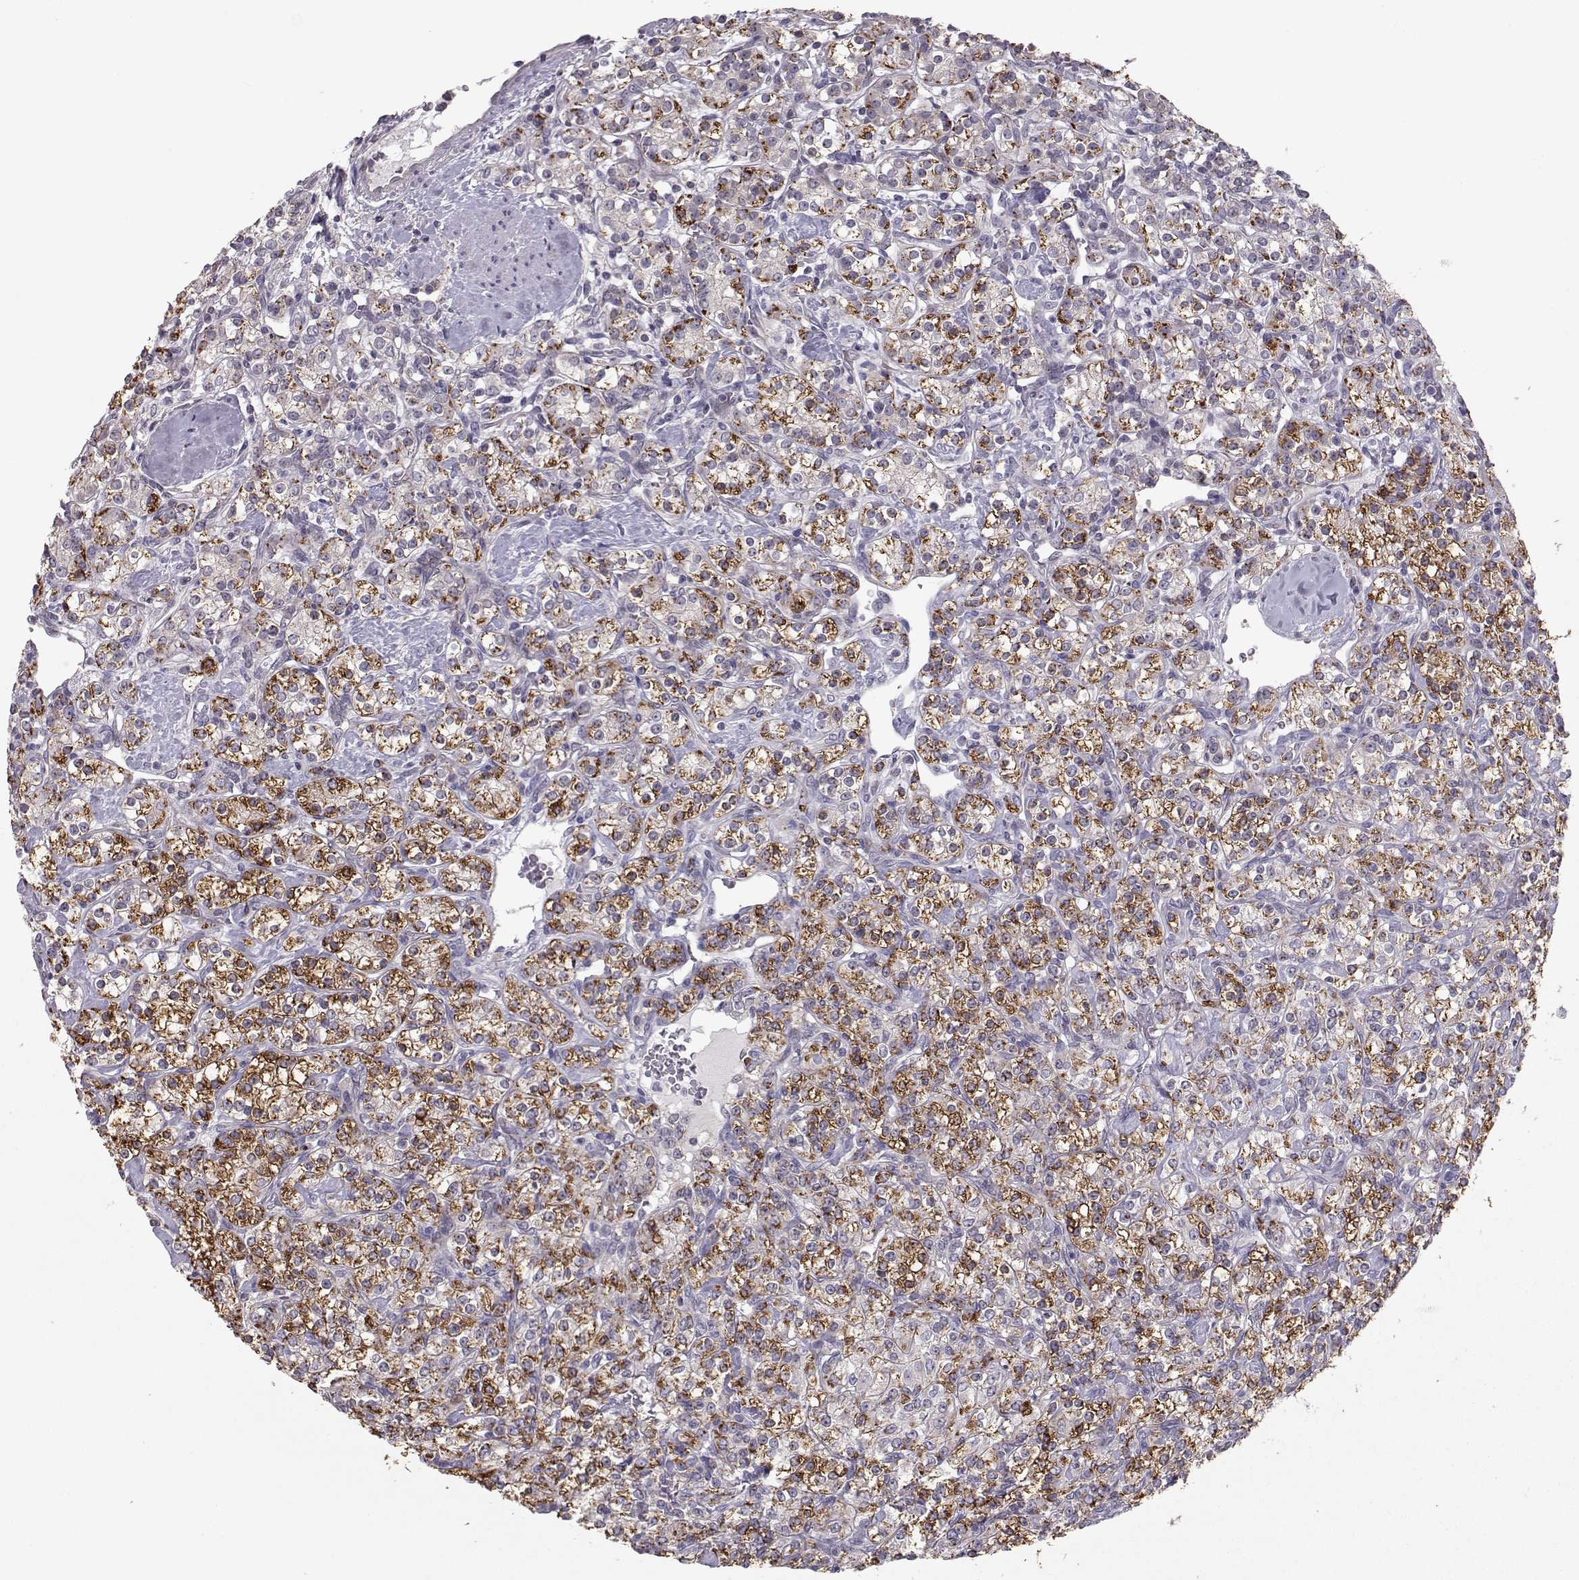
{"staining": {"intensity": "strong", "quantity": ">75%", "location": "cytoplasmic/membranous"}, "tissue": "renal cancer", "cell_type": "Tumor cells", "image_type": "cancer", "snomed": [{"axis": "morphology", "description": "Adenocarcinoma, NOS"}, {"axis": "topography", "description": "Kidney"}], "caption": "Immunohistochemical staining of renal cancer displays high levels of strong cytoplasmic/membranous protein expression in approximately >75% of tumor cells. Using DAB (brown) and hematoxylin (blue) stains, captured at high magnification using brightfield microscopy.", "gene": "NPVF", "patient": {"sex": "male", "age": 77}}